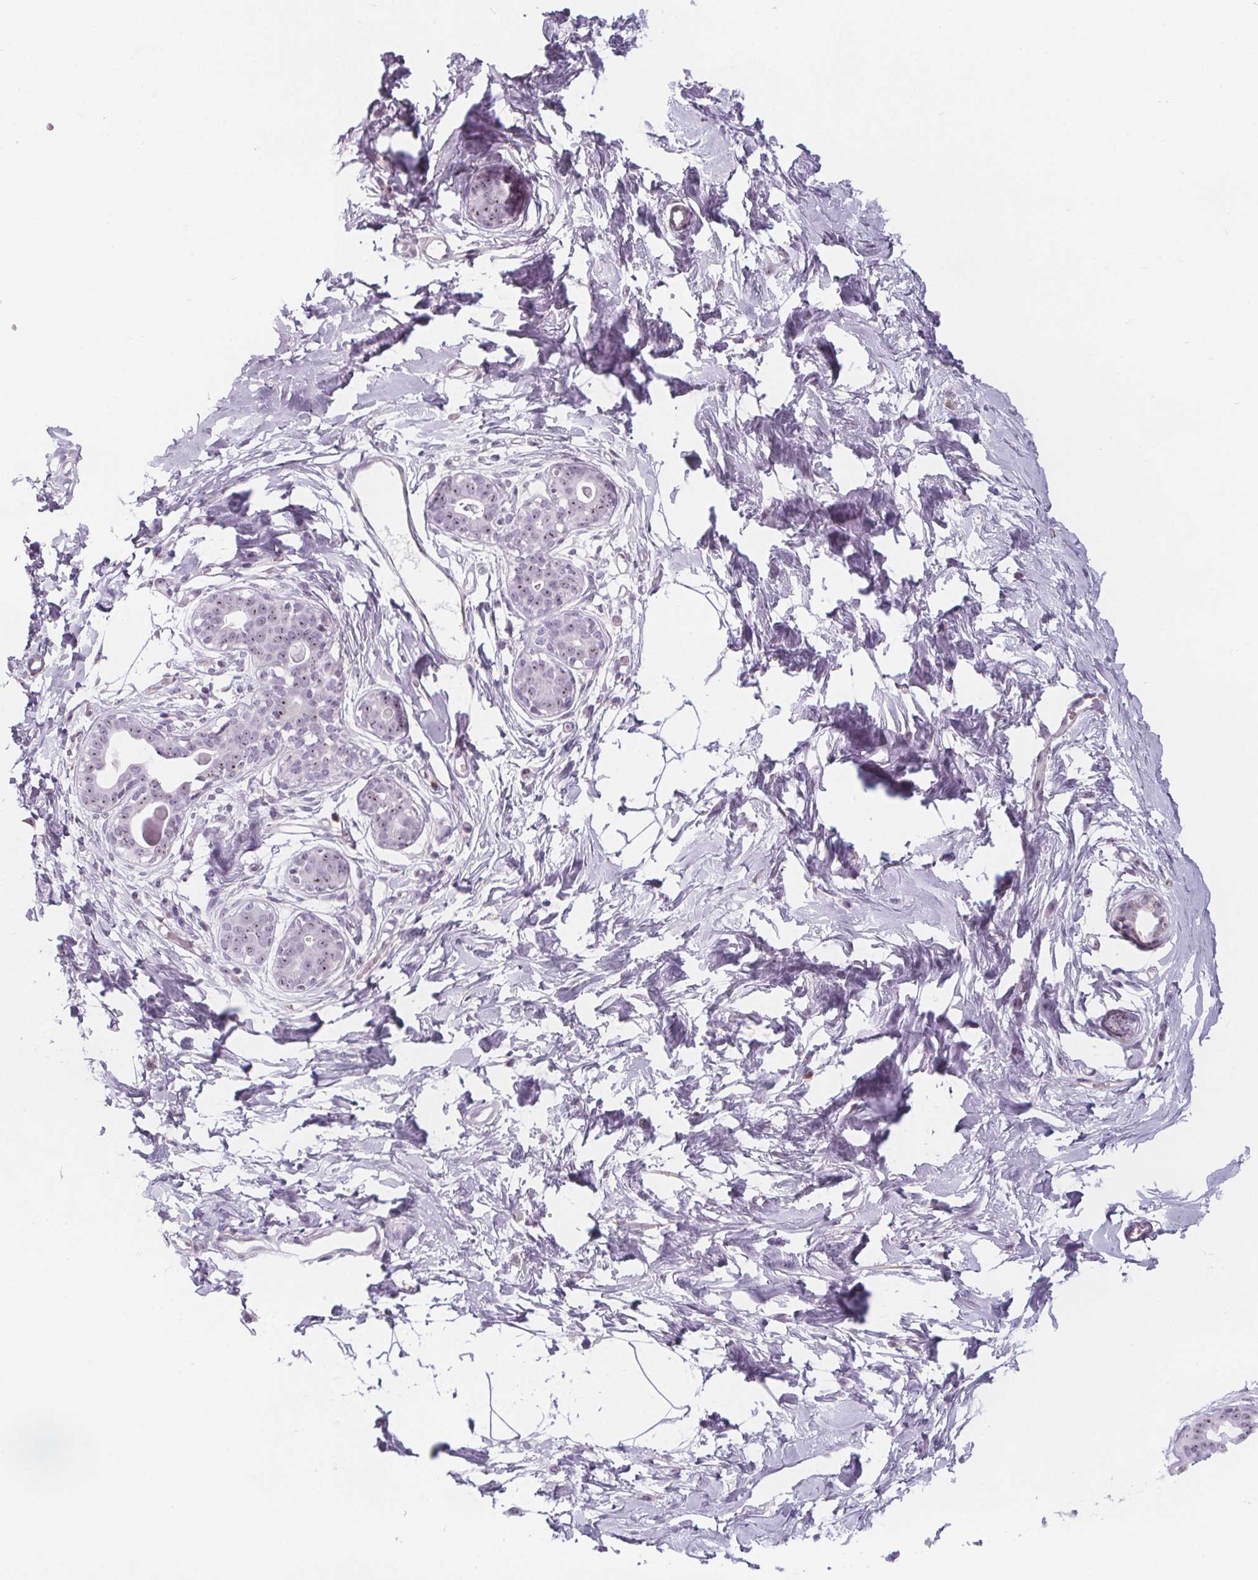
{"staining": {"intensity": "negative", "quantity": "none", "location": "none"}, "tissue": "breast", "cell_type": "Adipocytes", "image_type": "normal", "snomed": [{"axis": "morphology", "description": "Normal tissue, NOS"}, {"axis": "topography", "description": "Breast"}], "caption": "Immunohistochemistry (IHC) micrograph of unremarkable human breast stained for a protein (brown), which shows no positivity in adipocytes. Nuclei are stained in blue.", "gene": "NOLC1", "patient": {"sex": "female", "age": 45}}